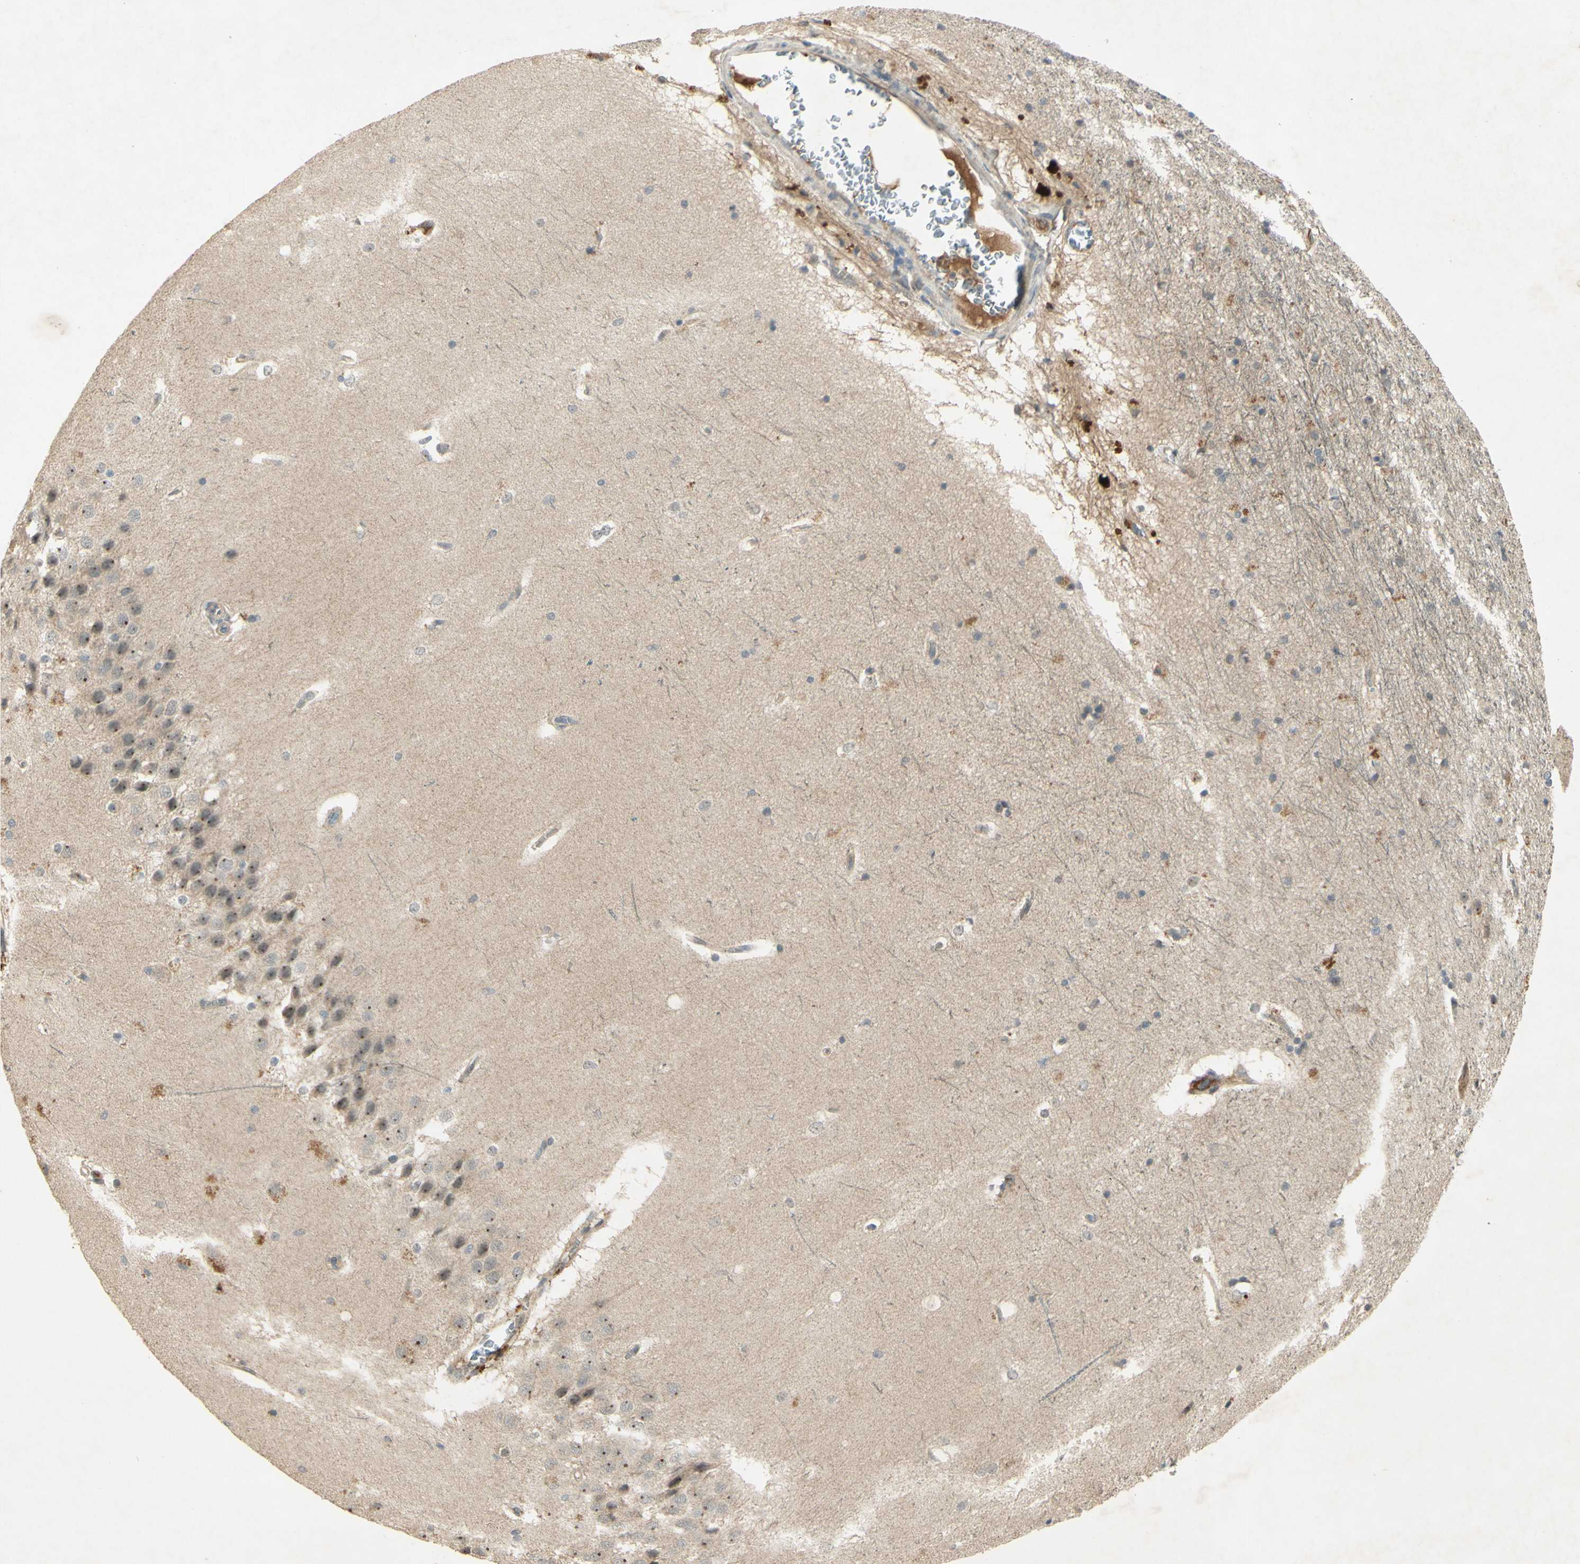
{"staining": {"intensity": "negative", "quantity": "none", "location": "none"}, "tissue": "hippocampus", "cell_type": "Glial cells", "image_type": "normal", "snomed": [{"axis": "morphology", "description": "Normal tissue, NOS"}, {"axis": "topography", "description": "Hippocampus"}], "caption": "A histopathology image of hippocampus stained for a protein displays no brown staining in glial cells. (Immunohistochemistry (ihc), brightfield microscopy, high magnification).", "gene": "RAD18", "patient": {"sex": "female", "age": 19}}